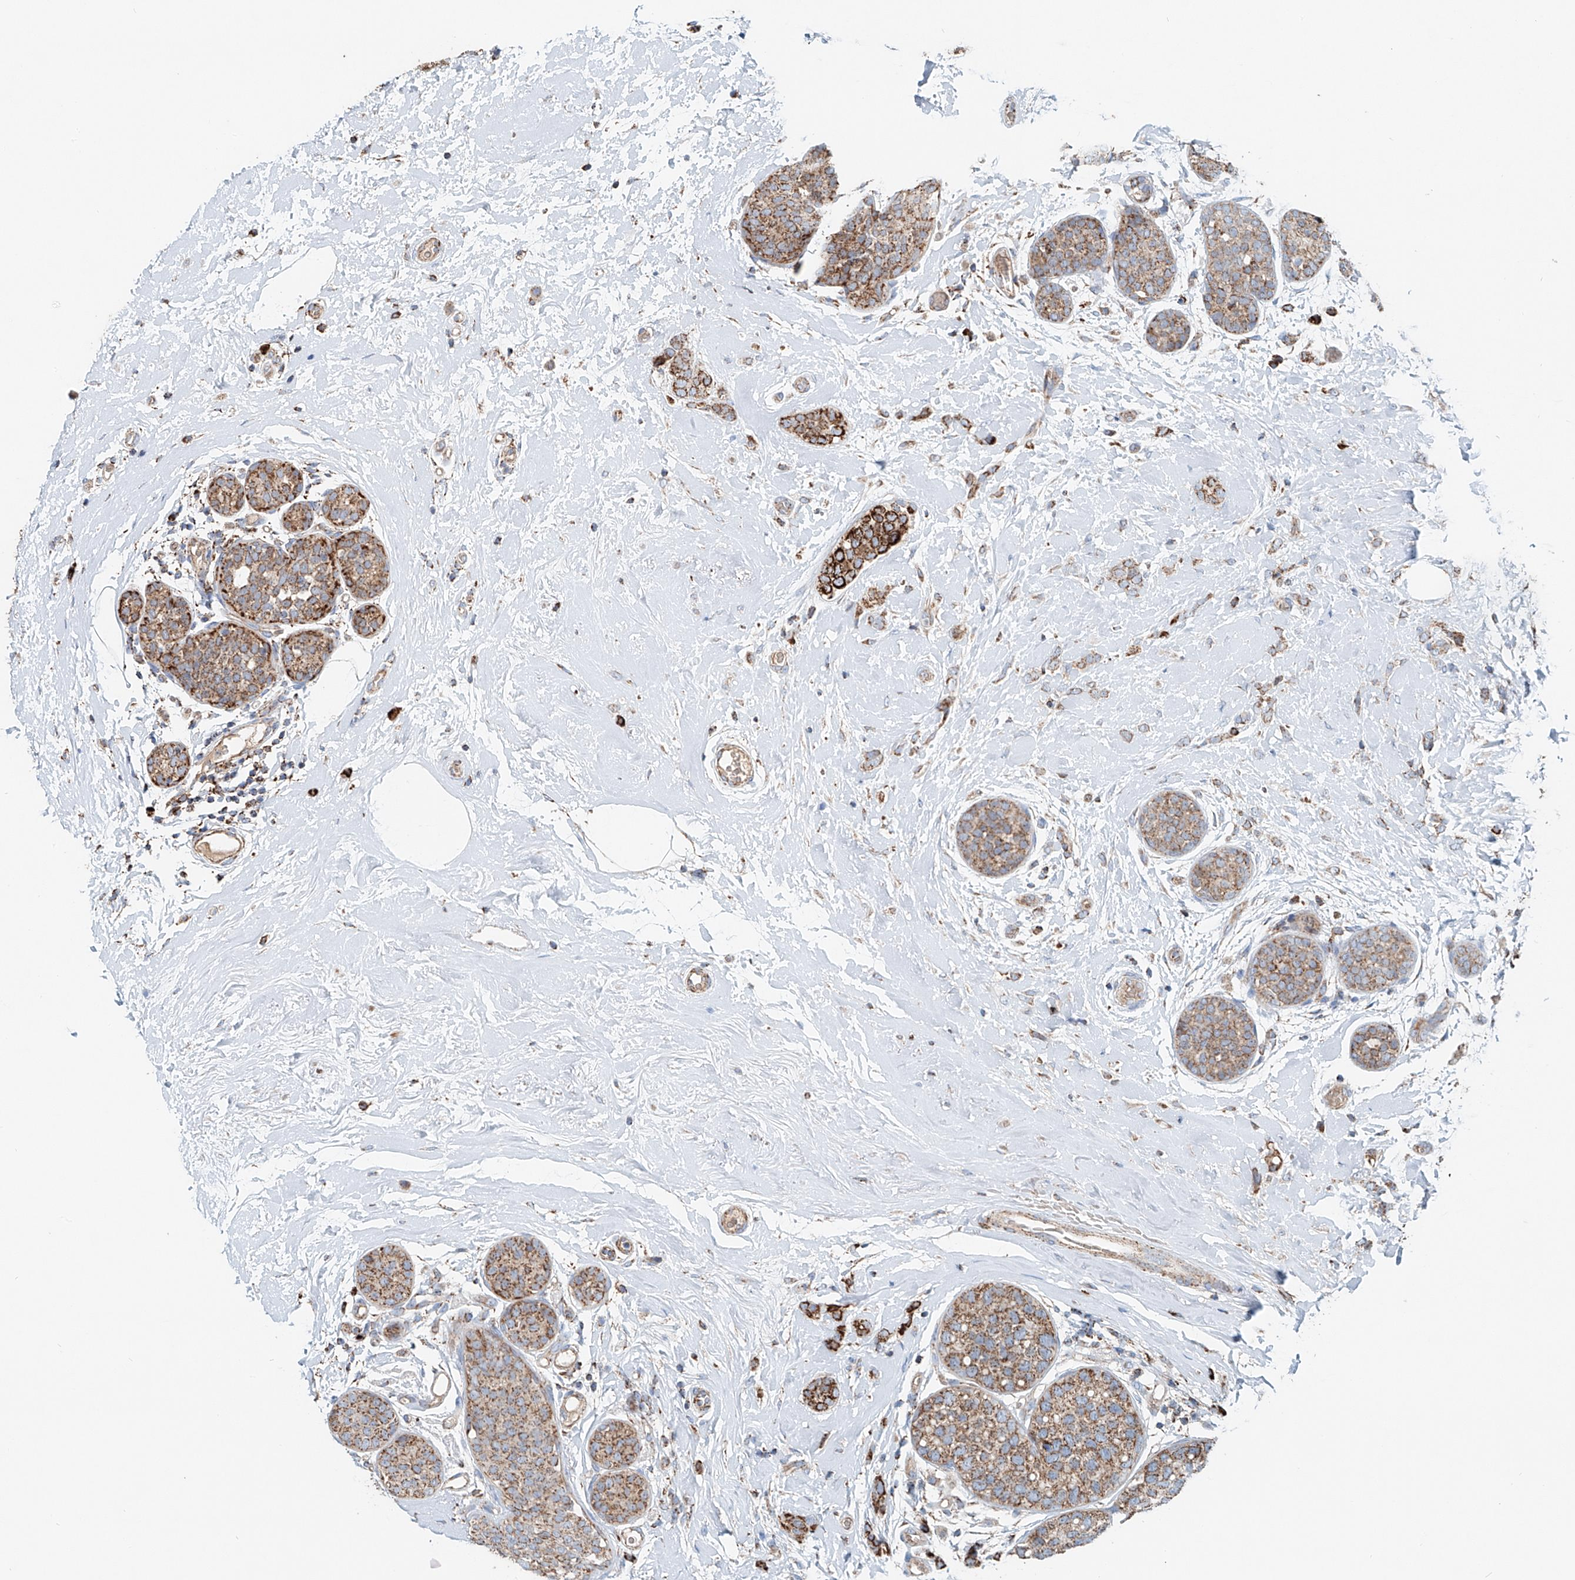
{"staining": {"intensity": "moderate", "quantity": ">75%", "location": "cytoplasmic/membranous"}, "tissue": "breast cancer", "cell_type": "Tumor cells", "image_type": "cancer", "snomed": [{"axis": "morphology", "description": "Lobular carcinoma, in situ"}, {"axis": "morphology", "description": "Lobular carcinoma"}, {"axis": "topography", "description": "Breast"}], "caption": "IHC staining of lobular carcinoma in situ (breast), which demonstrates medium levels of moderate cytoplasmic/membranous expression in approximately >75% of tumor cells indicating moderate cytoplasmic/membranous protein positivity. The staining was performed using DAB (brown) for protein detection and nuclei were counterstained in hematoxylin (blue).", "gene": "CARD10", "patient": {"sex": "female", "age": 41}}